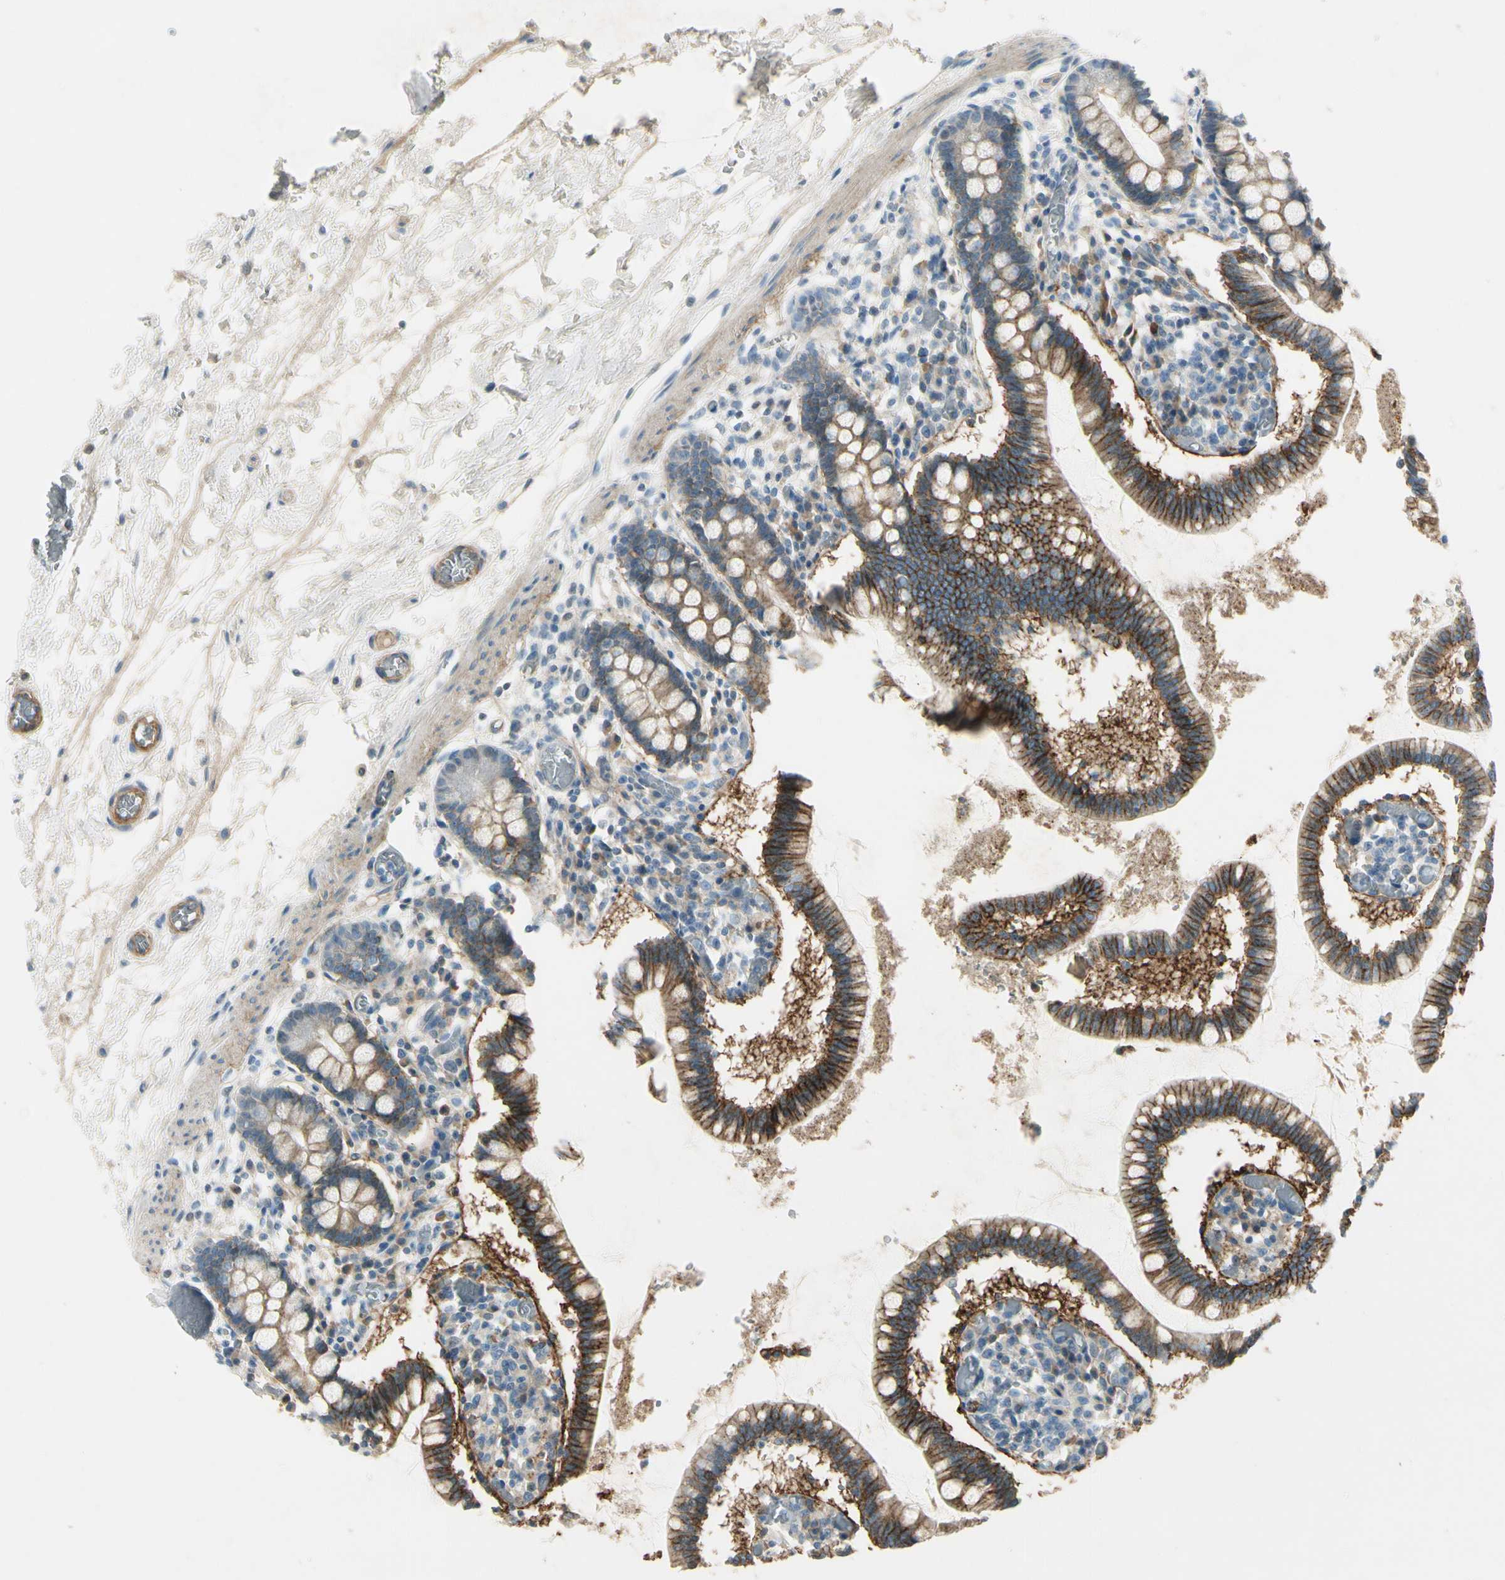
{"staining": {"intensity": "strong", "quantity": ">75%", "location": "cytoplasmic/membranous"}, "tissue": "small intestine", "cell_type": "Glandular cells", "image_type": "normal", "snomed": [{"axis": "morphology", "description": "Normal tissue, NOS"}, {"axis": "topography", "description": "Small intestine"}], "caption": "This micrograph reveals immunohistochemistry staining of unremarkable human small intestine, with high strong cytoplasmic/membranous staining in approximately >75% of glandular cells.", "gene": "ITGA3", "patient": {"sex": "female", "age": 61}}